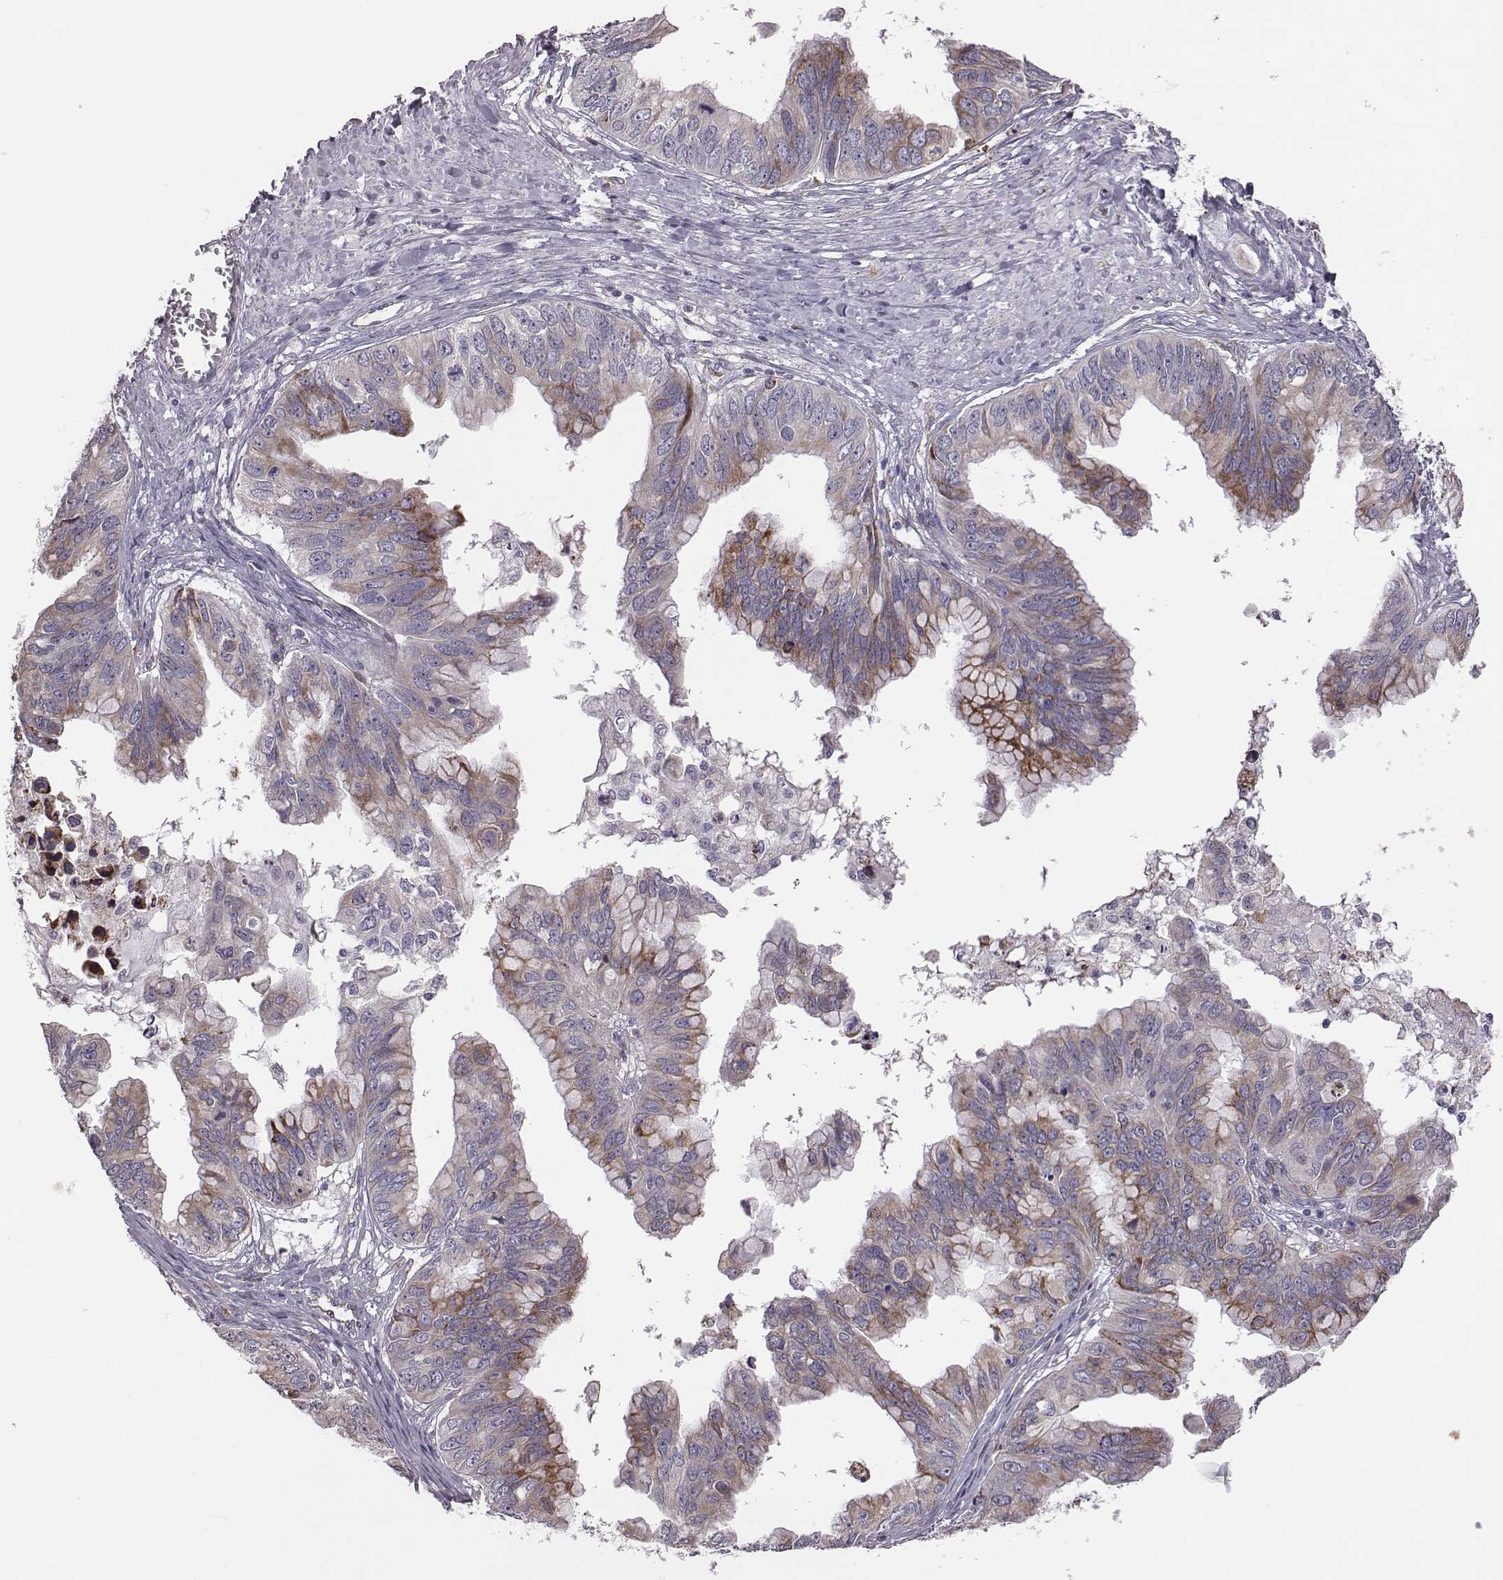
{"staining": {"intensity": "moderate", "quantity": "25%-75%", "location": "cytoplasmic/membranous"}, "tissue": "ovarian cancer", "cell_type": "Tumor cells", "image_type": "cancer", "snomed": [{"axis": "morphology", "description": "Cystadenocarcinoma, mucinous, NOS"}, {"axis": "topography", "description": "Ovary"}], "caption": "Mucinous cystadenocarcinoma (ovarian) stained with DAB immunohistochemistry (IHC) demonstrates medium levels of moderate cytoplasmic/membranous staining in approximately 25%-75% of tumor cells.", "gene": "SELENOI", "patient": {"sex": "female", "age": 76}}